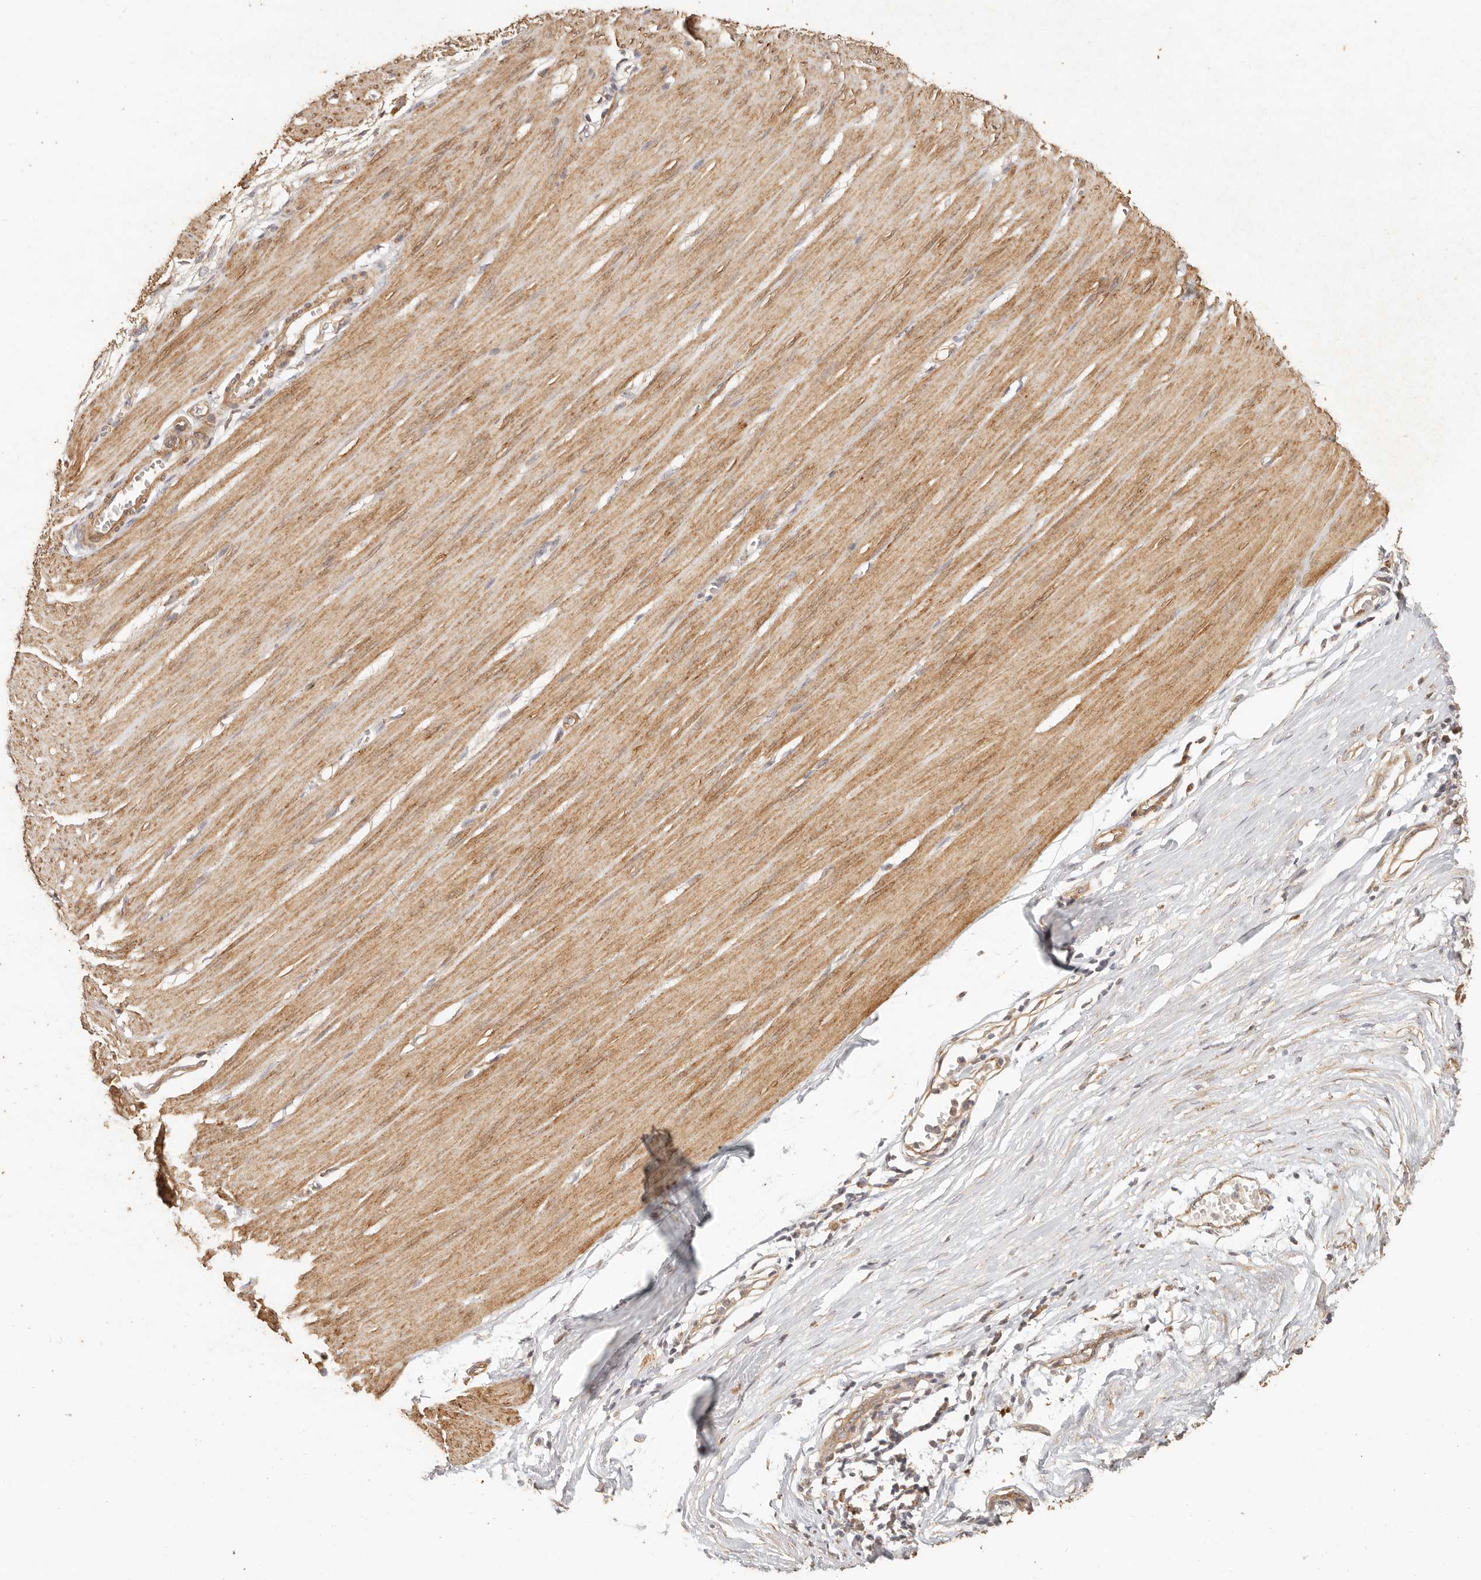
{"staining": {"intensity": "moderate", "quantity": ">75%", "location": "cytoplasmic/membranous"}, "tissue": "smooth muscle", "cell_type": "Smooth muscle cells", "image_type": "normal", "snomed": [{"axis": "morphology", "description": "Normal tissue, NOS"}, {"axis": "morphology", "description": "Adenocarcinoma, NOS"}, {"axis": "topography", "description": "Colon"}, {"axis": "topography", "description": "Peripheral nerve tissue"}], "caption": "There is medium levels of moderate cytoplasmic/membranous expression in smooth muscle cells of benign smooth muscle, as demonstrated by immunohistochemical staining (brown color).", "gene": "PTPN22", "patient": {"sex": "male", "age": 14}}